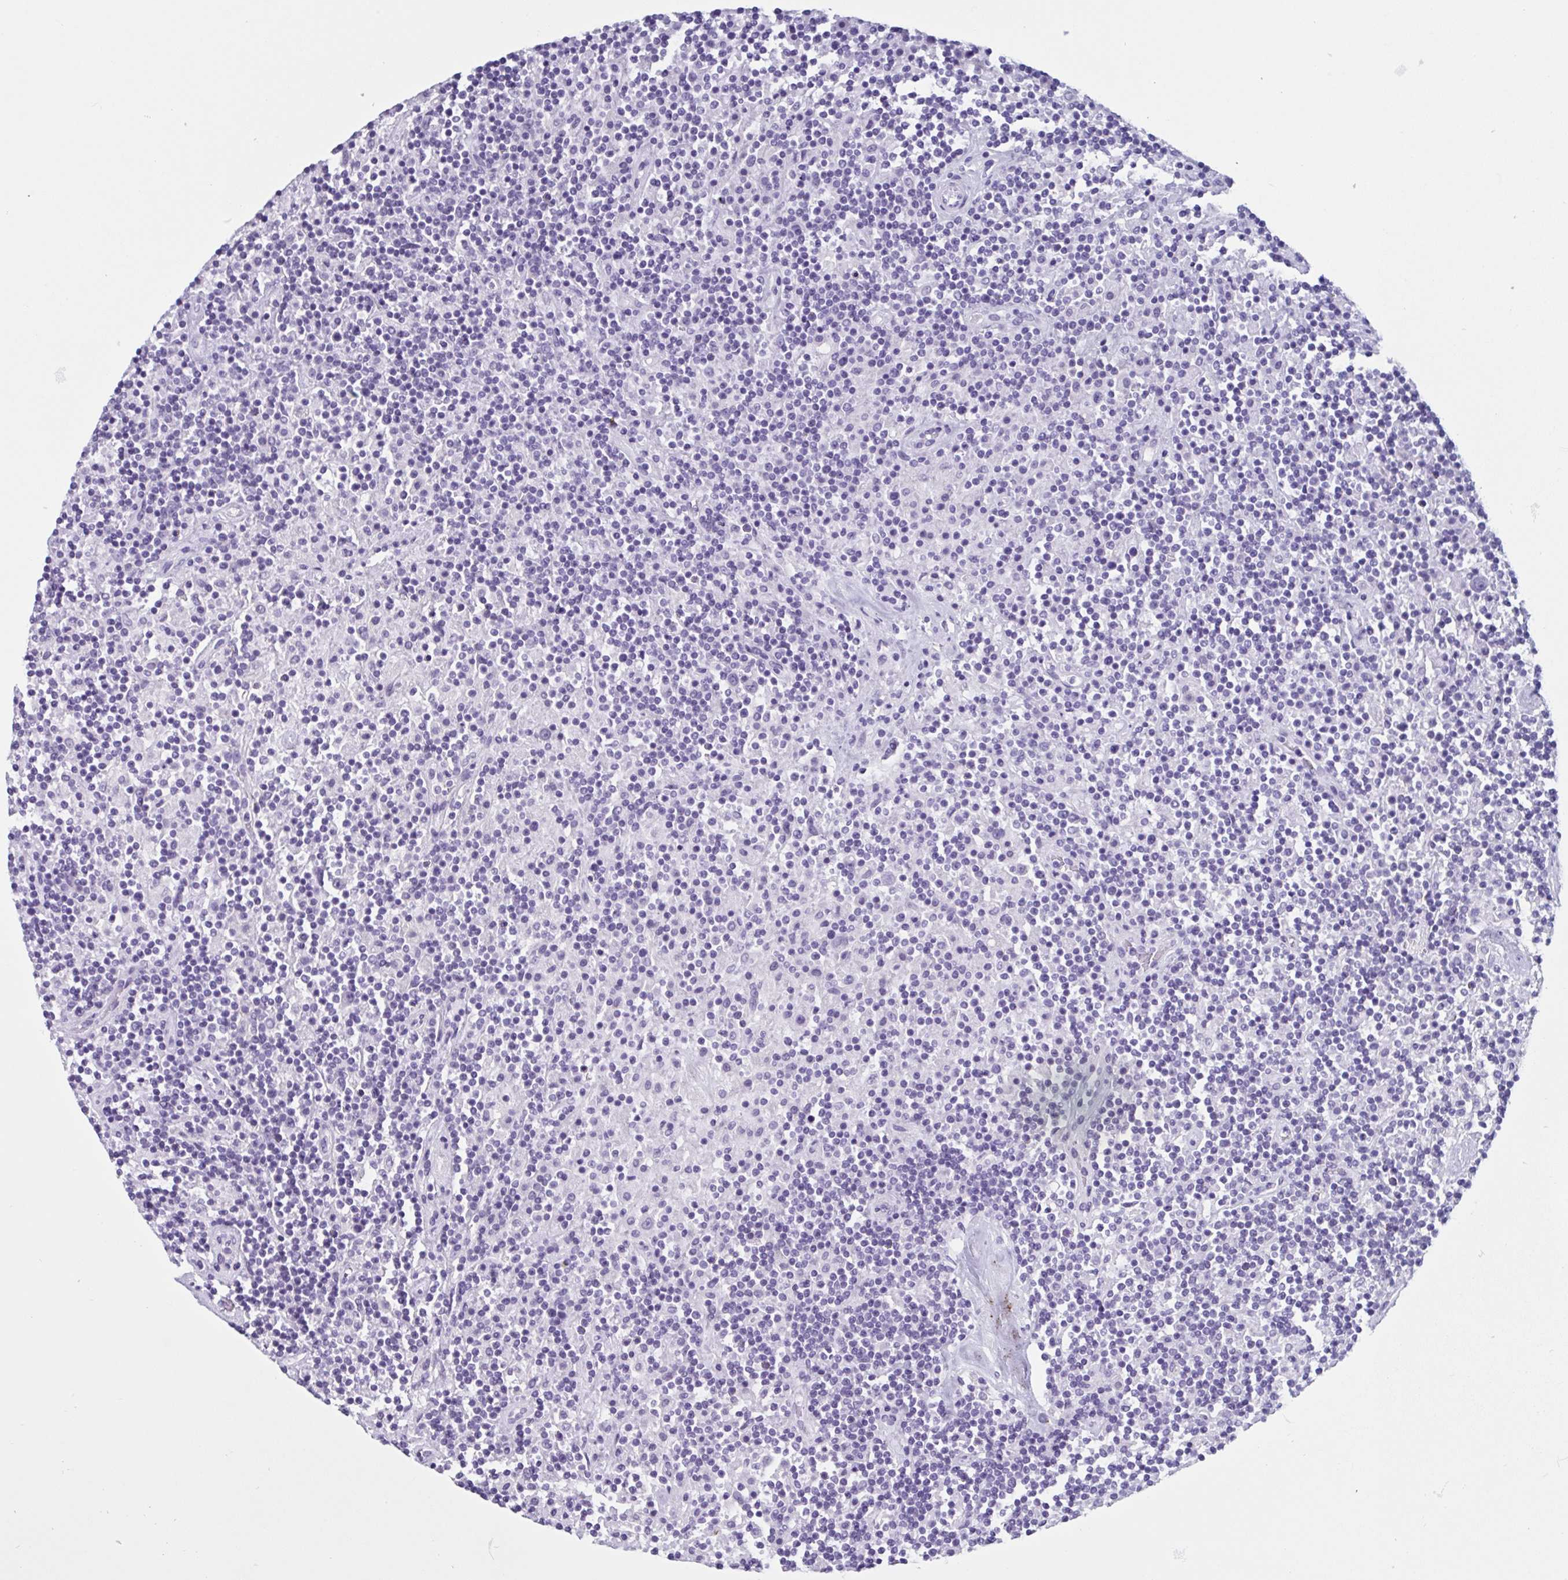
{"staining": {"intensity": "negative", "quantity": "none", "location": "none"}, "tissue": "lymphoma", "cell_type": "Tumor cells", "image_type": "cancer", "snomed": [{"axis": "morphology", "description": "Hodgkin's disease, NOS"}, {"axis": "topography", "description": "Lymph node"}], "caption": "Protein analysis of lymphoma displays no significant positivity in tumor cells.", "gene": "USP35", "patient": {"sex": "male", "age": 70}}